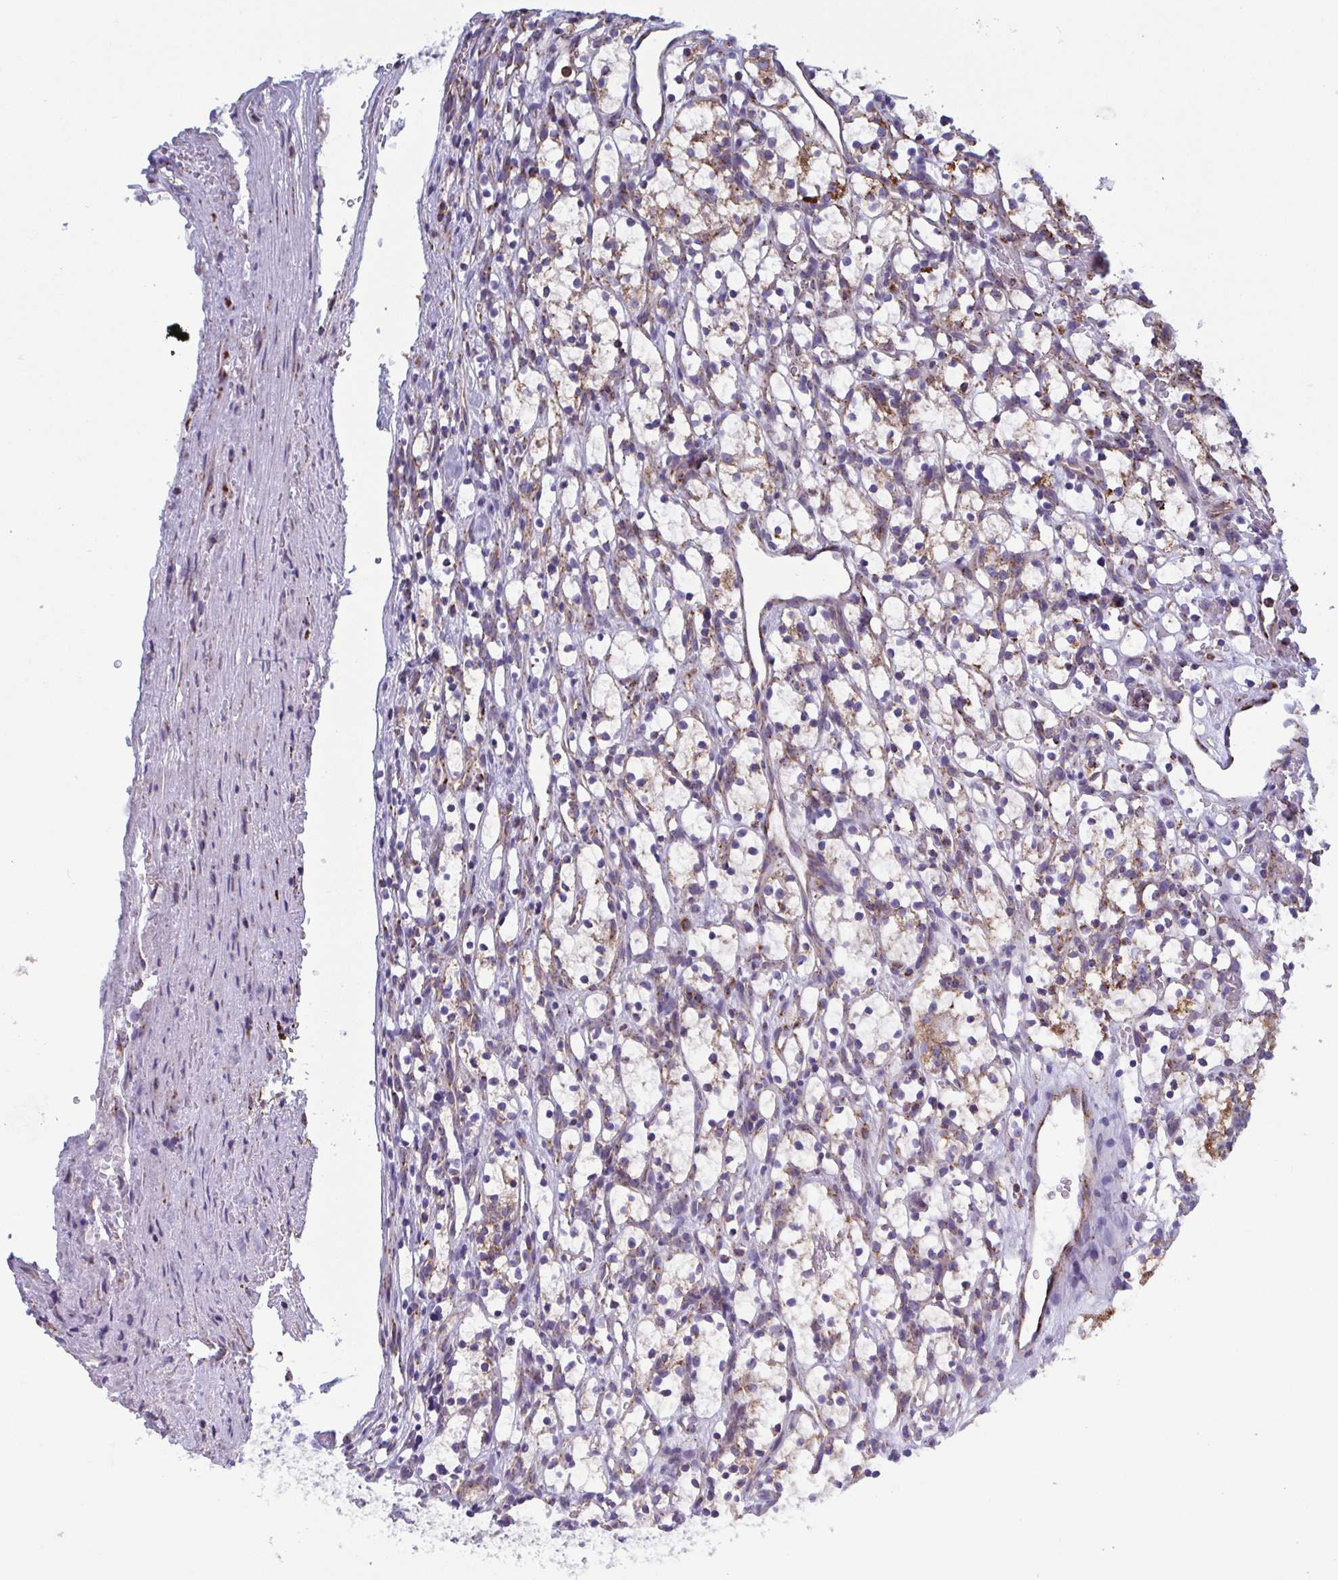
{"staining": {"intensity": "weak", "quantity": "25%-75%", "location": "cytoplasmic/membranous"}, "tissue": "renal cancer", "cell_type": "Tumor cells", "image_type": "cancer", "snomed": [{"axis": "morphology", "description": "Adenocarcinoma, NOS"}, {"axis": "topography", "description": "Kidney"}], "caption": "Immunohistochemistry (IHC) micrograph of renal cancer (adenocarcinoma) stained for a protein (brown), which shows low levels of weak cytoplasmic/membranous staining in approximately 25%-75% of tumor cells.", "gene": "CSDE1", "patient": {"sex": "female", "age": 69}}